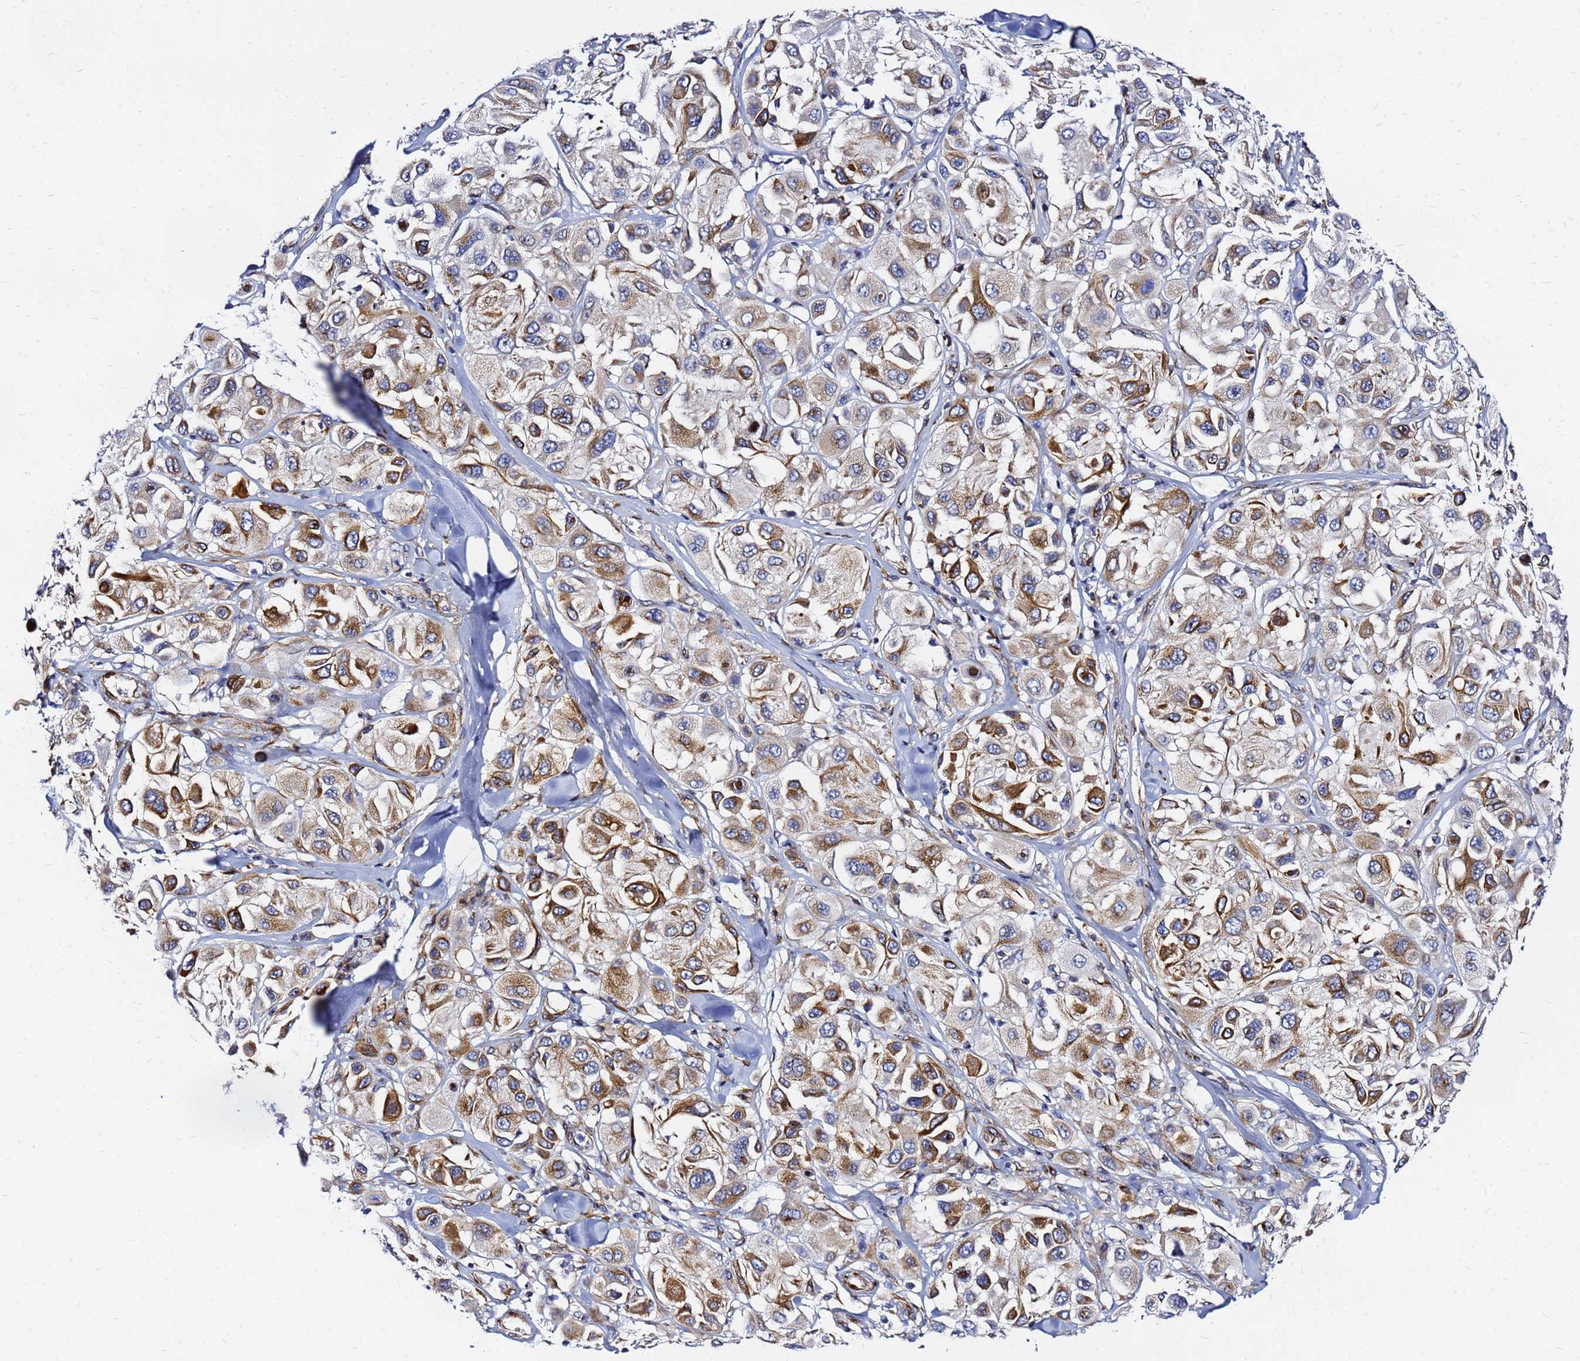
{"staining": {"intensity": "strong", "quantity": "25%-75%", "location": "cytoplasmic/membranous"}, "tissue": "melanoma", "cell_type": "Tumor cells", "image_type": "cancer", "snomed": [{"axis": "morphology", "description": "Malignant melanoma, Metastatic site"}, {"axis": "topography", "description": "Skin"}], "caption": "Strong cytoplasmic/membranous expression is present in about 25%-75% of tumor cells in melanoma.", "gene": "TUBA8", "patient": {"sex": "male", "age": 41}}